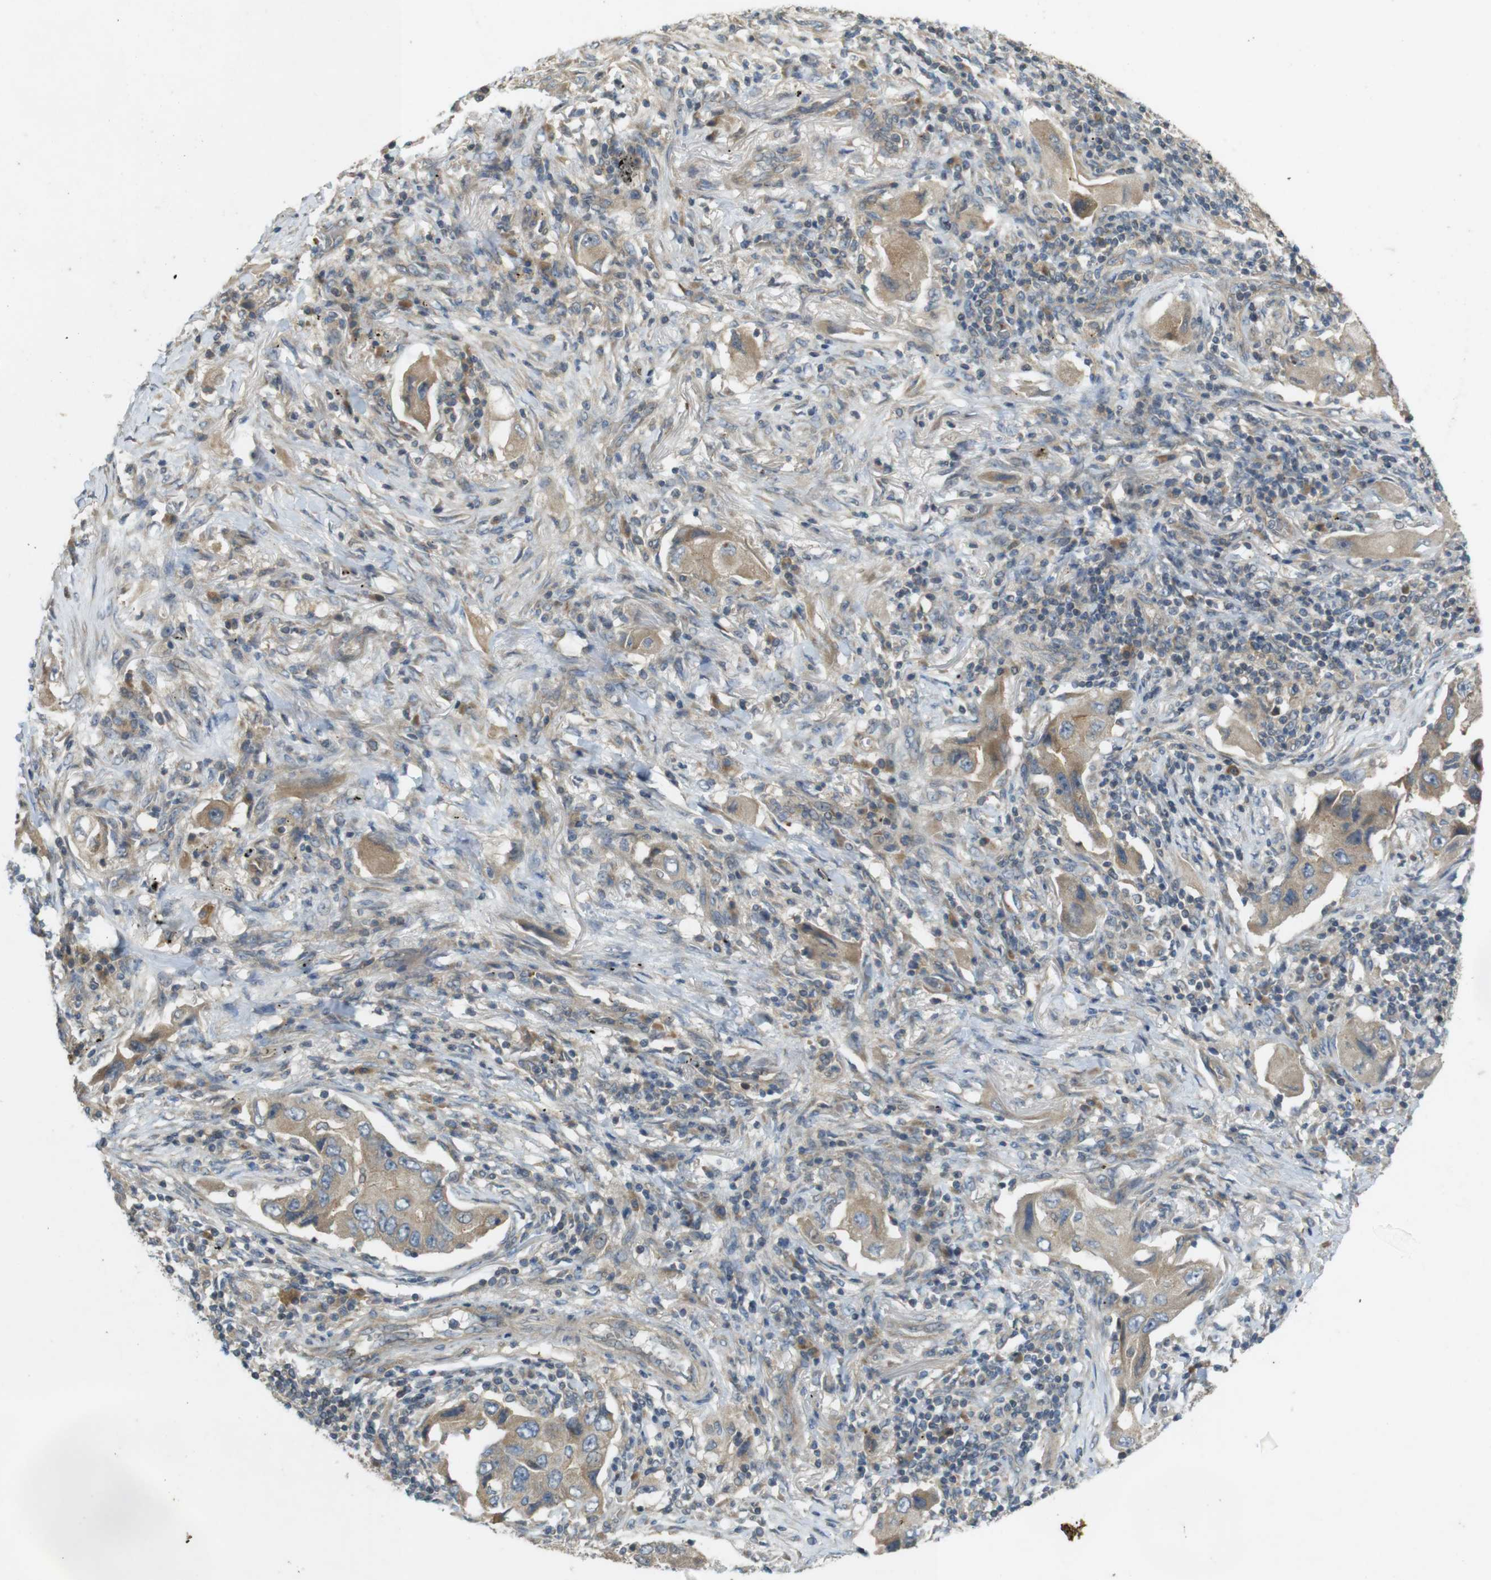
{"staining": {"intensity": "moderate", "quantity": ">75%", "location": "cytoplasmic/membranous"}, "tissue": "lung cancer", "cell_type": "Tumor cells", "image_type": "cancer", "snomed": [{"axis": "morphology", "description": "Adenocarcinoma, NOS"}, {"axis": "topography", "description": "Lung"}], "caption": "Adenocarcinoma (lung) stained with DAB (3,3'-diaminobenzidine) IHC displays medium levels of moderate cytoplasmic/membranous positivity in approximately >75% of tumor cells. (DAB (3,3'-diaminobenzidine) IHC, brown staining for protein, blue staining for nuclei).", "gene": "CLTC", "patient": {"sex": "female", "age": 65}}